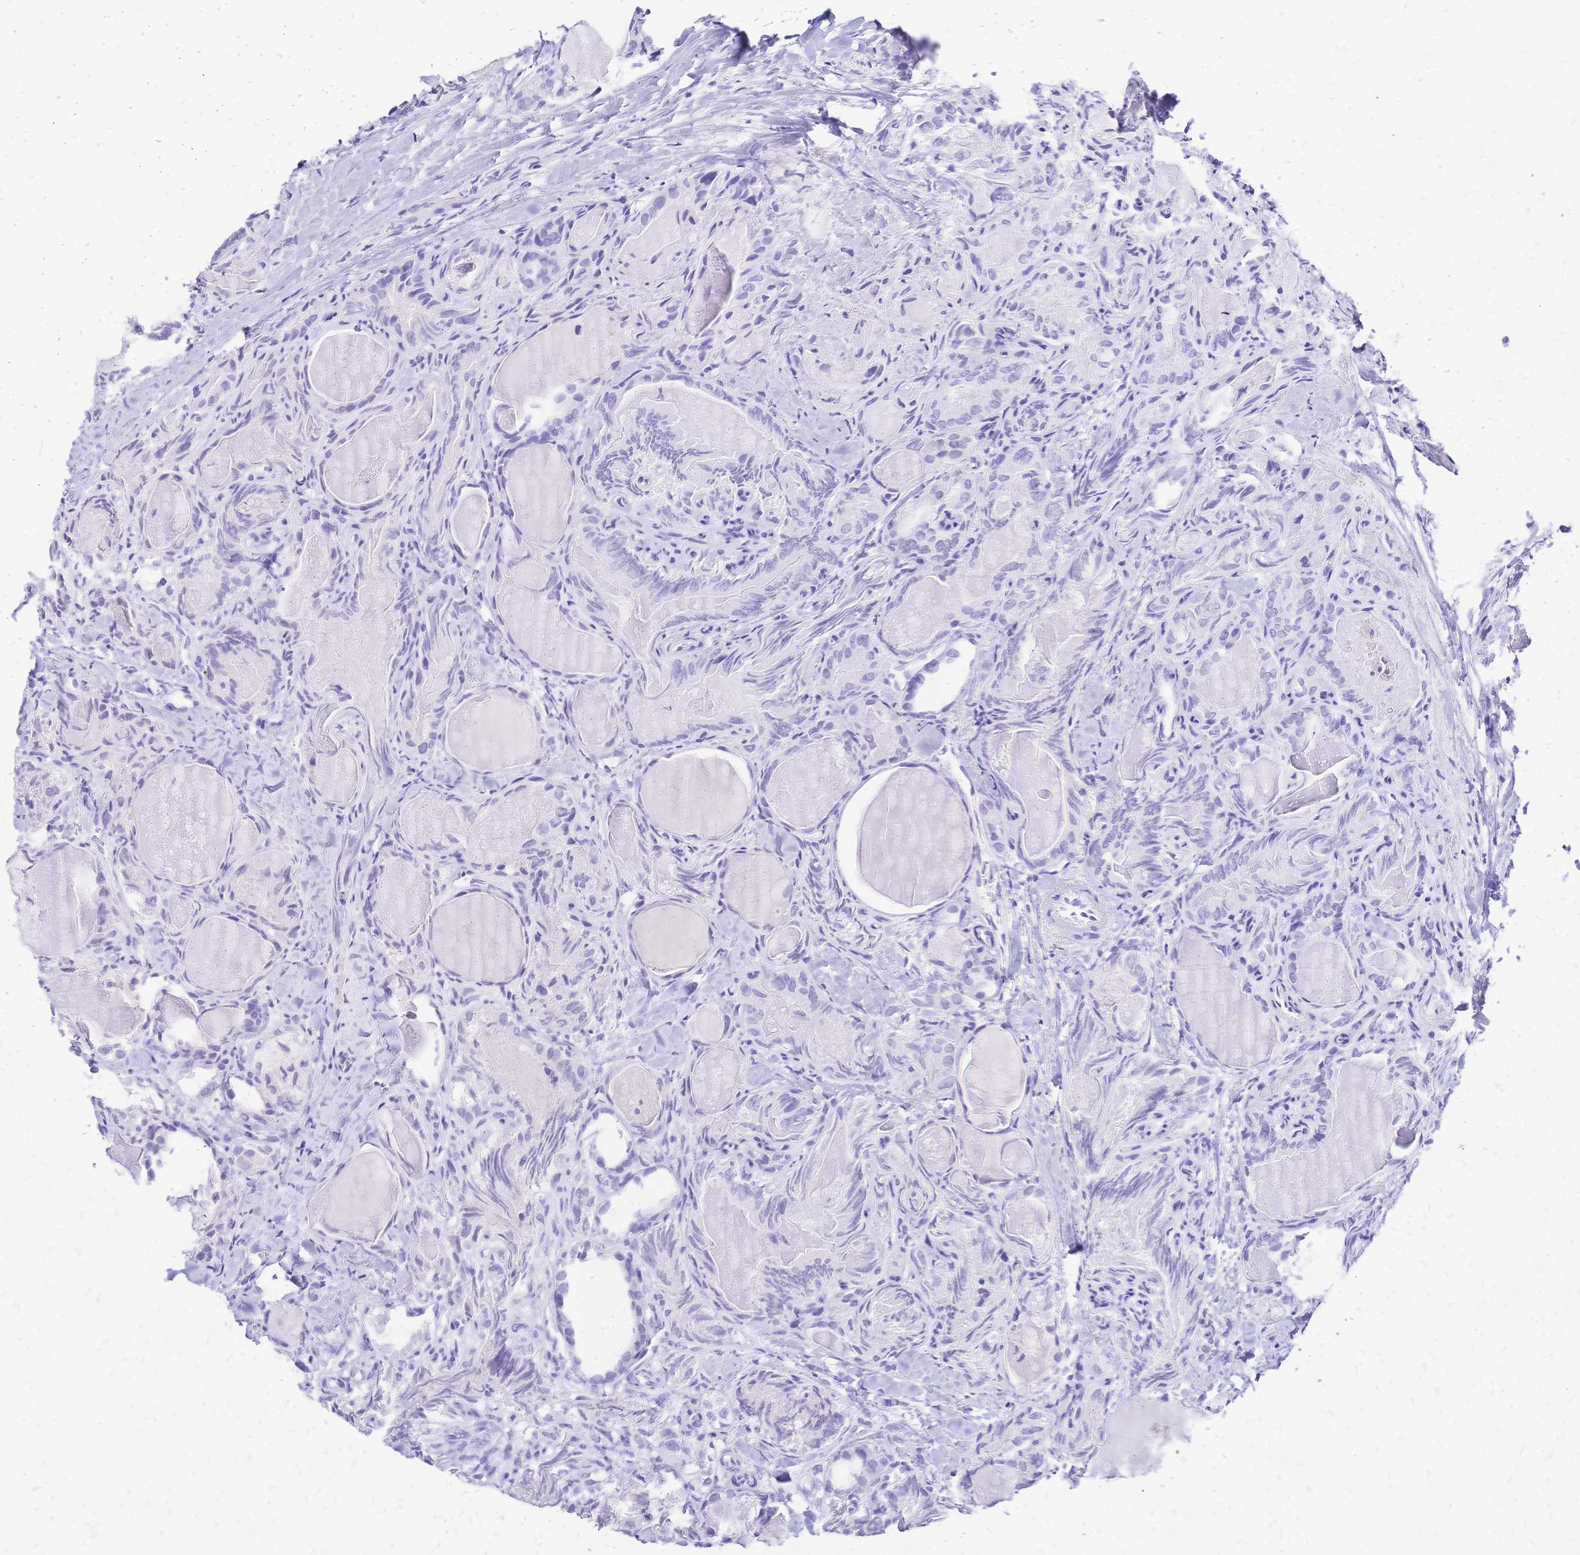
{"staining": {"intensity": "negative", "quantity": "none", "location": "none"}, "tissue": "thyroid cancer", "cell_type": "Tumor cells", "image_type": "cancer", "snomed": [{"axis": "morphology", "description": "Papillary adenocarcinoma, NOS"}, {"axis": "topography", "description": "Thyroid gland"}], "caption": "High power microscopy photomicrograph of an IHC image of thyroid cancer (papillary adenocarcinoma), revealing no significant positivity in tumor cells.", "gene": "FA2H", "patient": {"sex": "female", "age": 75}}